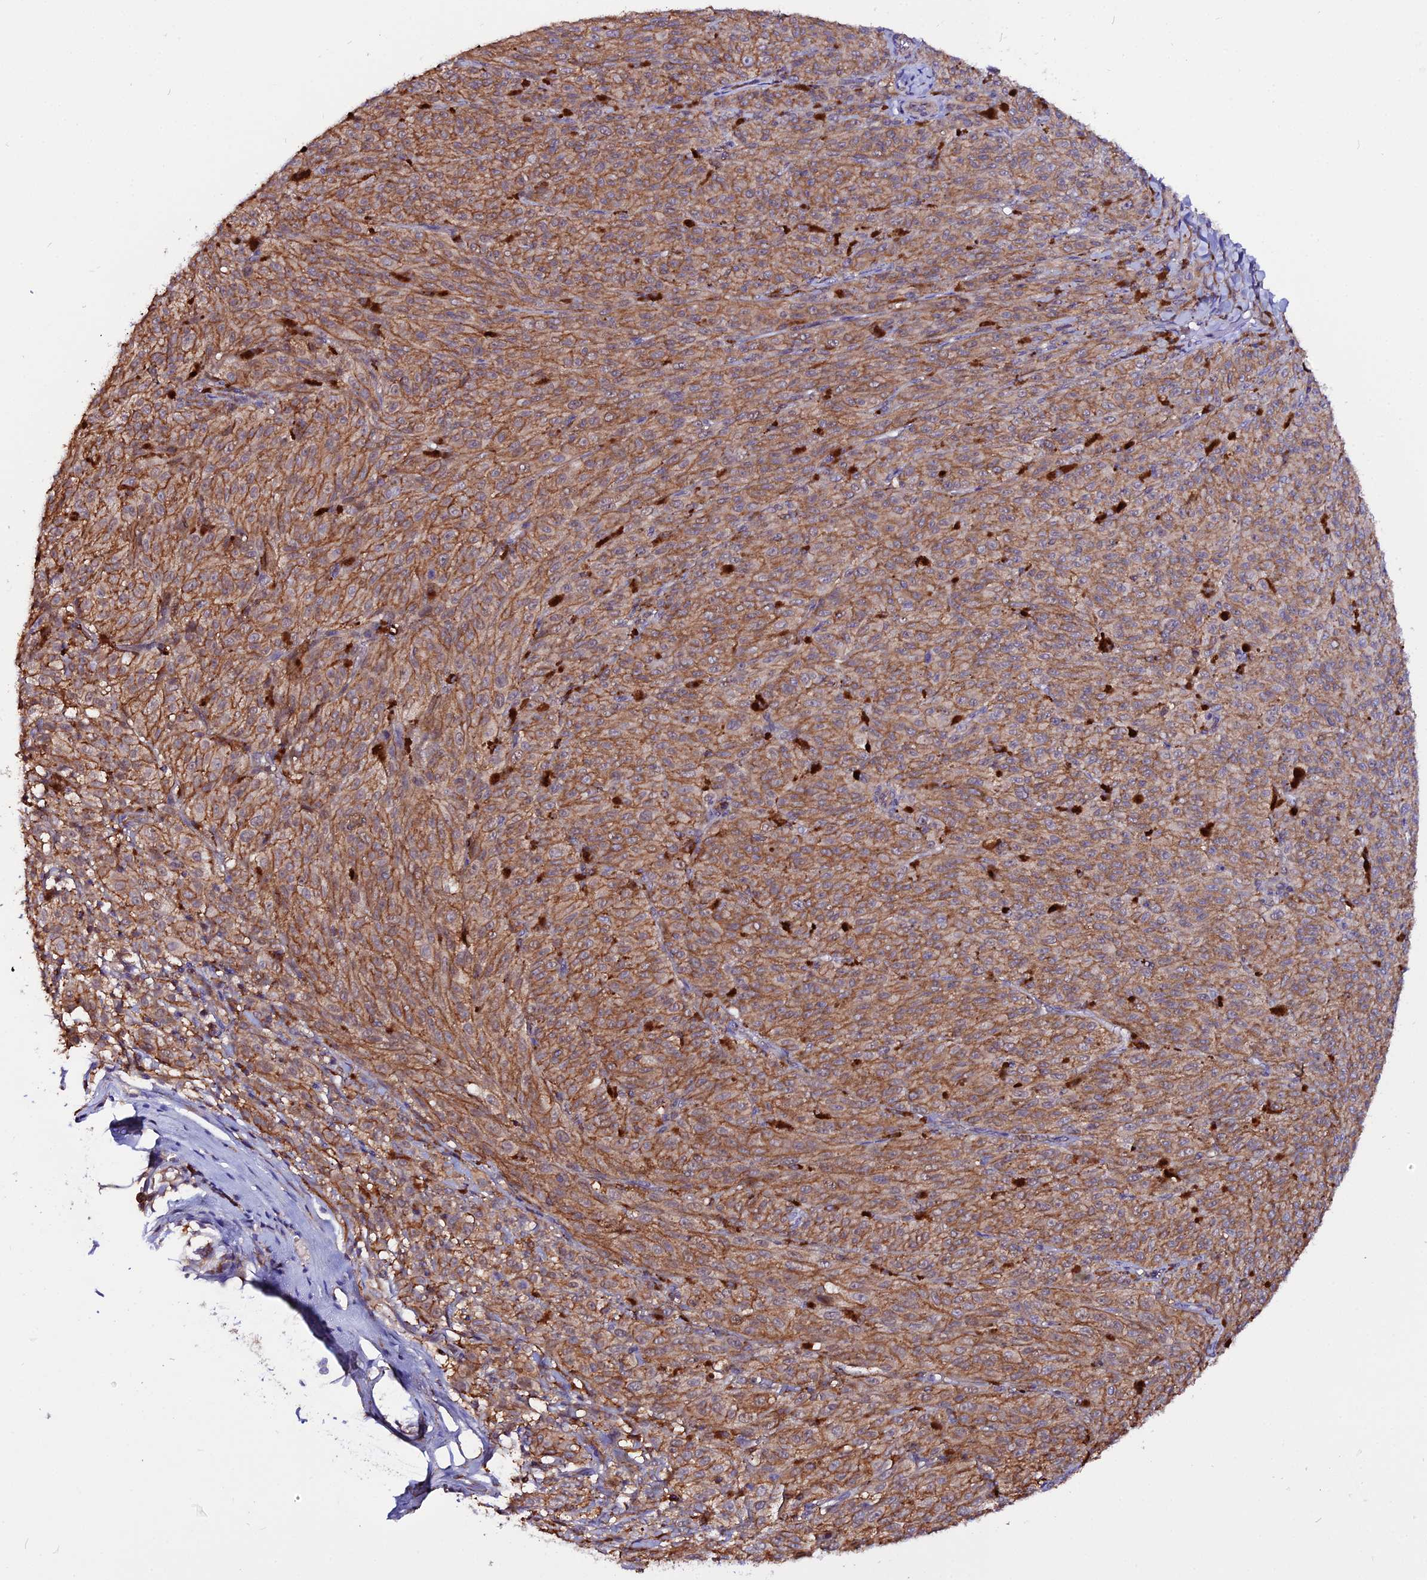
{"staining": {"intensity": "moderate", "quantity": ">75%", "location": "cytoplasmic/membranous"}, "tissue": "melanoma", "cell_type": "Tumor cells", "image_type": "cancer", "snomed": [{"axis": "morphology", "description": "Malignant melanoma, NOS"}, {"axis": "topography", "description": "Skin"}], "caption": "Malignant melanoma tissue displays moderate cytoplasmic/membranous staining in approximately >75% of tumor cells, visualized by immunohistochemistry. The staining was performed using DAB (3,3'-diaminobenzidine), with brown indicating positive protein expression. Nuclei are stained blue with hematoxylin.", "gene": "USP17L15", "patient": {"sex": "female", "age": 52}}